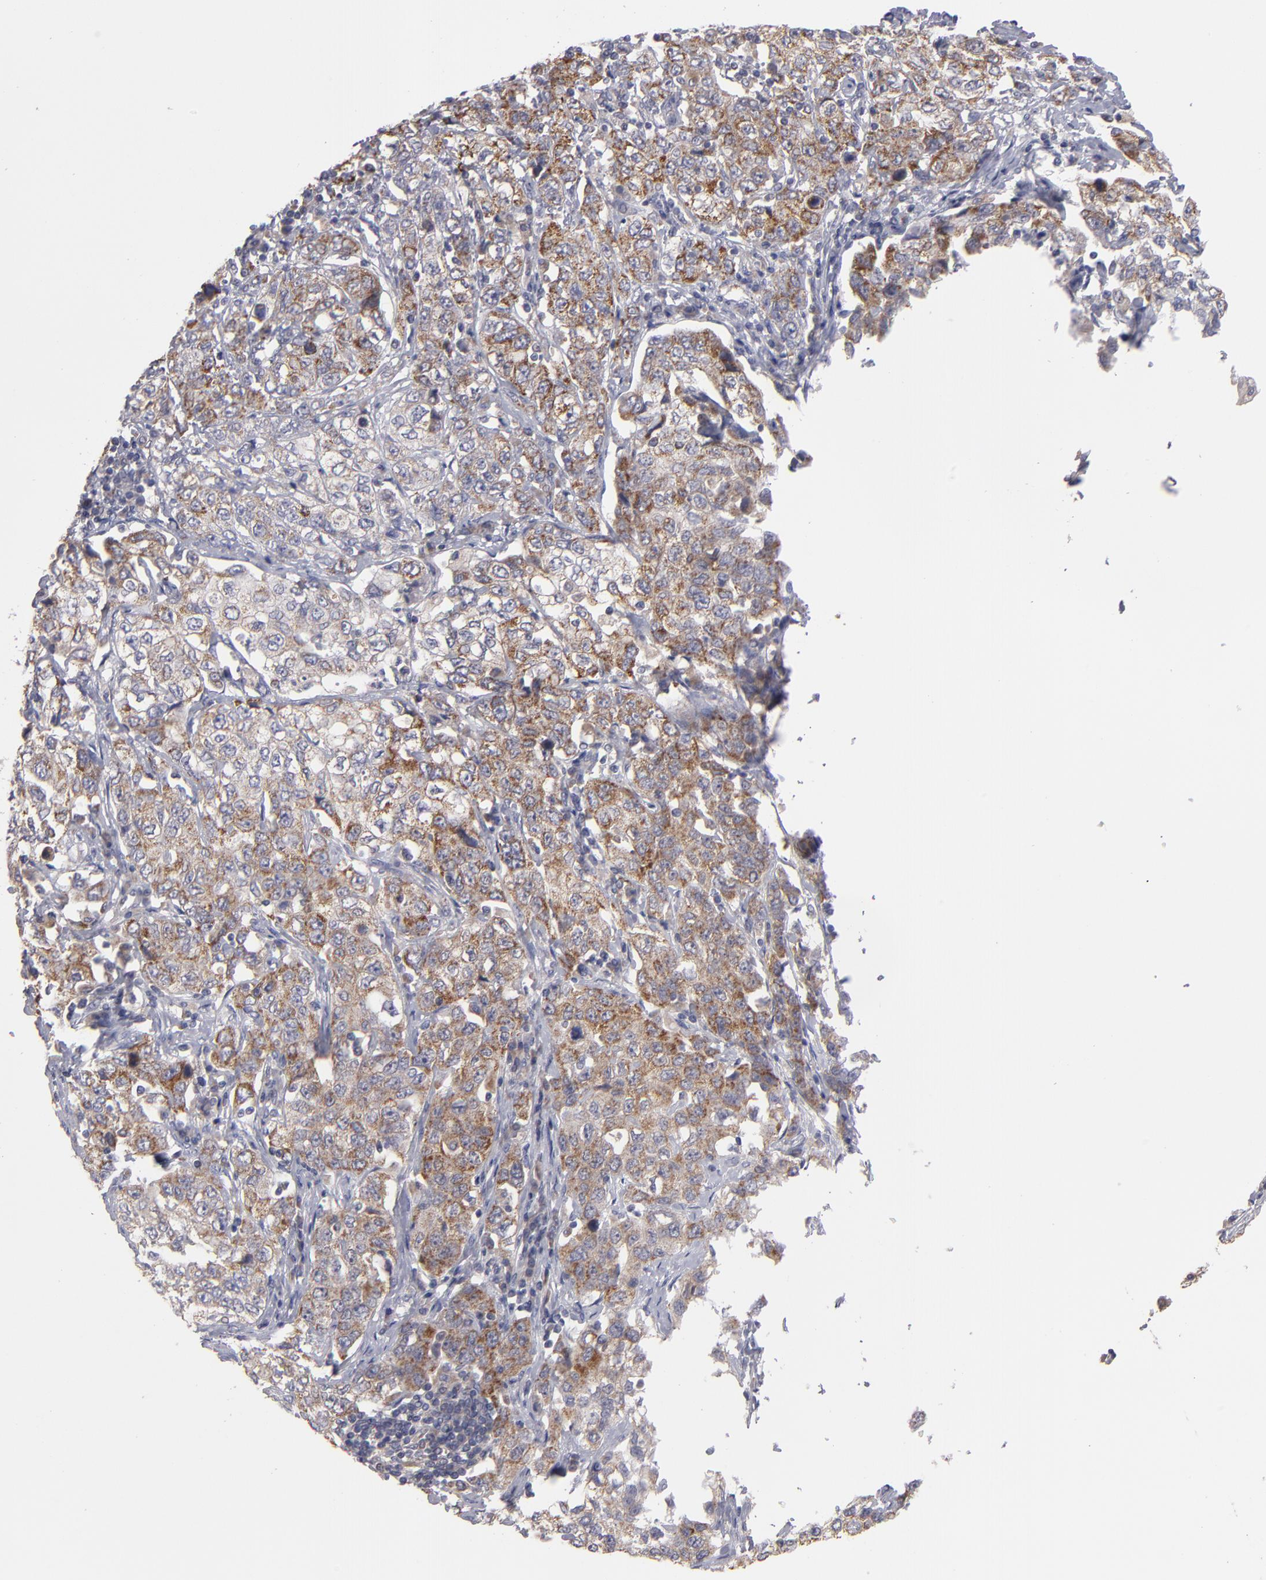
{"staining": {"intensity": "moderate", "quantity": ">75%", "location": "cytoplasmic/membranous"}, "tissue": "stomach cancer", "cell_type": "Tumor cells", "image_type": "cancer", "snomed": [{"axis": "morphology", "description": "Adenocarcinoma, NOS"}, {"axis": "topography", "description": "Stomach"}], "caption": "DAB immunohistochemical staining of human adenocarcinoma (stomach) displays moderate cytoplasmic/membranous protein staining in about >75% of tumor cells.", "gene": "HCCS", "patient": {"sex": "male", "age": 48}}